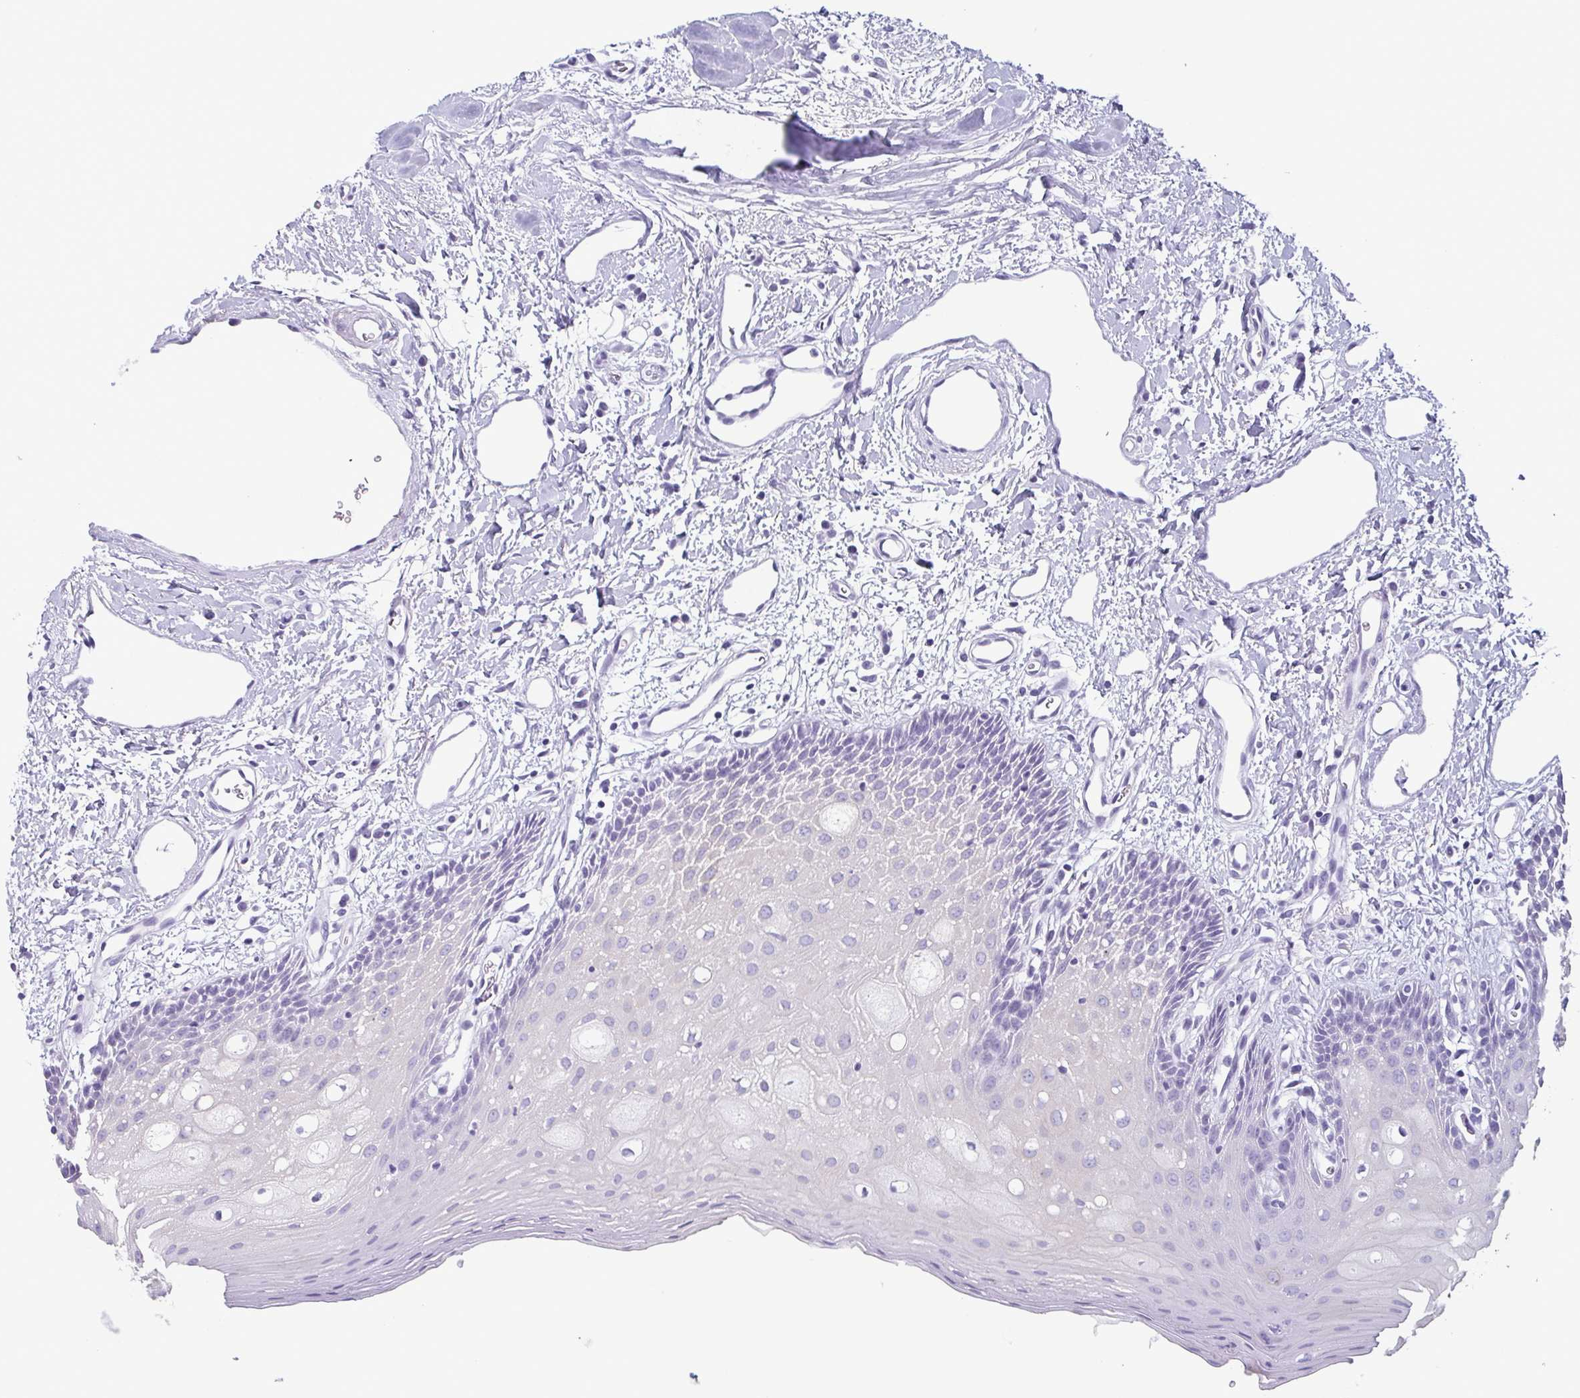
{"staining": {"intensity": "moderate", "quantity": "<25%", "location": "cytoplasmic/membranous"}, "tissue": "oral mucosa", "cell_type": "Squamous epithelial cells", "image_type": "normal", "snomed": [{"axis": "morphology", "description": "Normal tissue, NOS"}, {"axis": "topography", "description": "Oral tissue"}], "caption": "Moderate cytoplasmic/membranous protein expression is present in about <25% of squamous epithelial cells in oral mucosa. The staining was performed using DAB to visualize the protein expression in brown, while the nuclei were stained in blue with hematoxylin (Magnification: 20x).", "gene": "KRT10", "patient": {"sex": "female", "age": 43}}